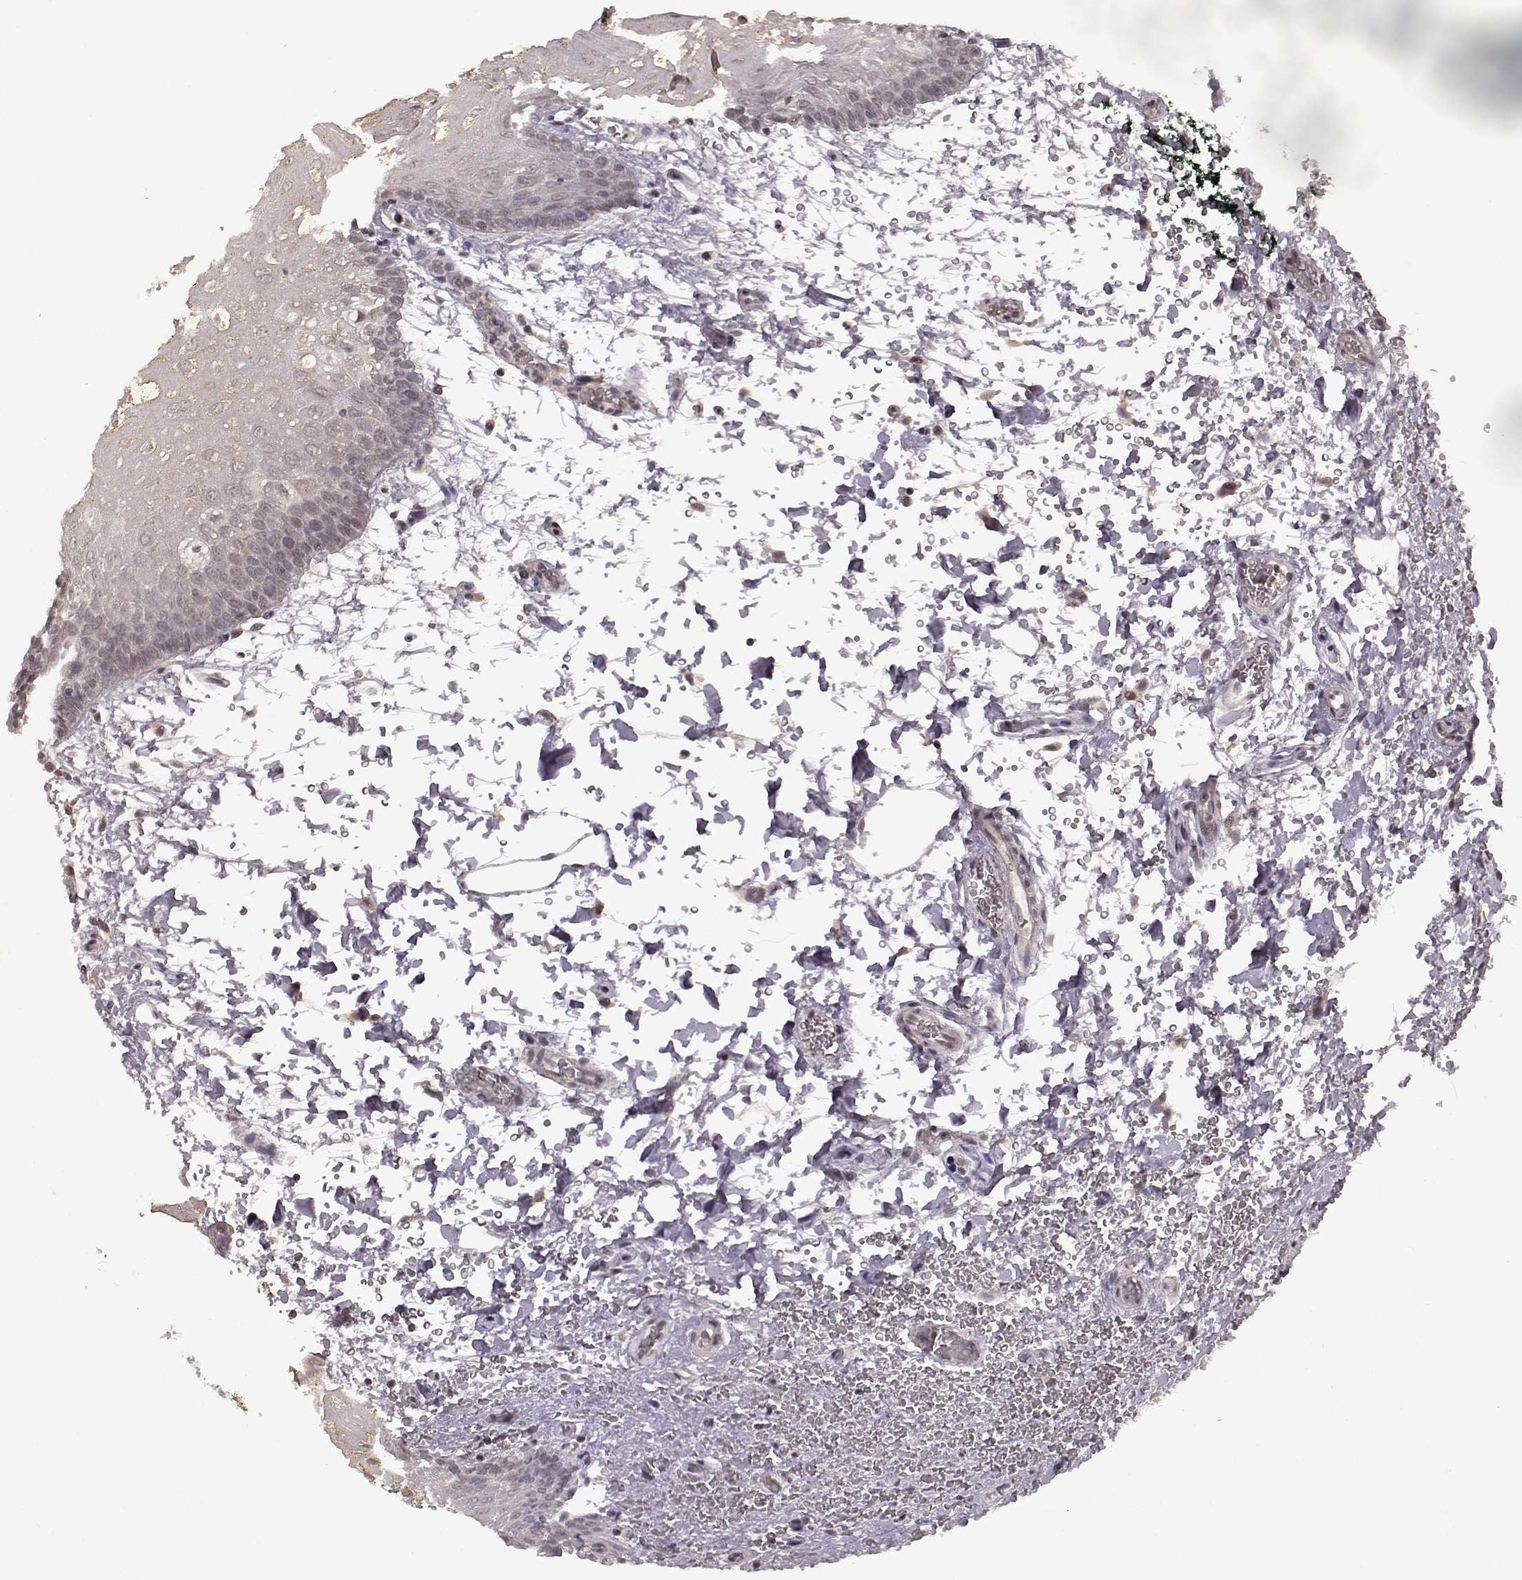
{"staining": {"intensity": "negative", "quantity": "none", "location": "none"}, "tissue": "oral mucosa", "cell_type": "Squamous epithelial cells", "image_type": "normal", "snomed": [{"axis": "morphology", "description": "Normal tissue, NOS"}, {"axis": "topography", "description": "Oral tissue"}, {"axis": "topography", "description": "Head-Neck"}], "caption": "Photomicrograph shows no protein expression in squamous epithelial cells of normal oral mucosa.", "gene": "LHB", "patient": {"sex": "male", "age": 65}}